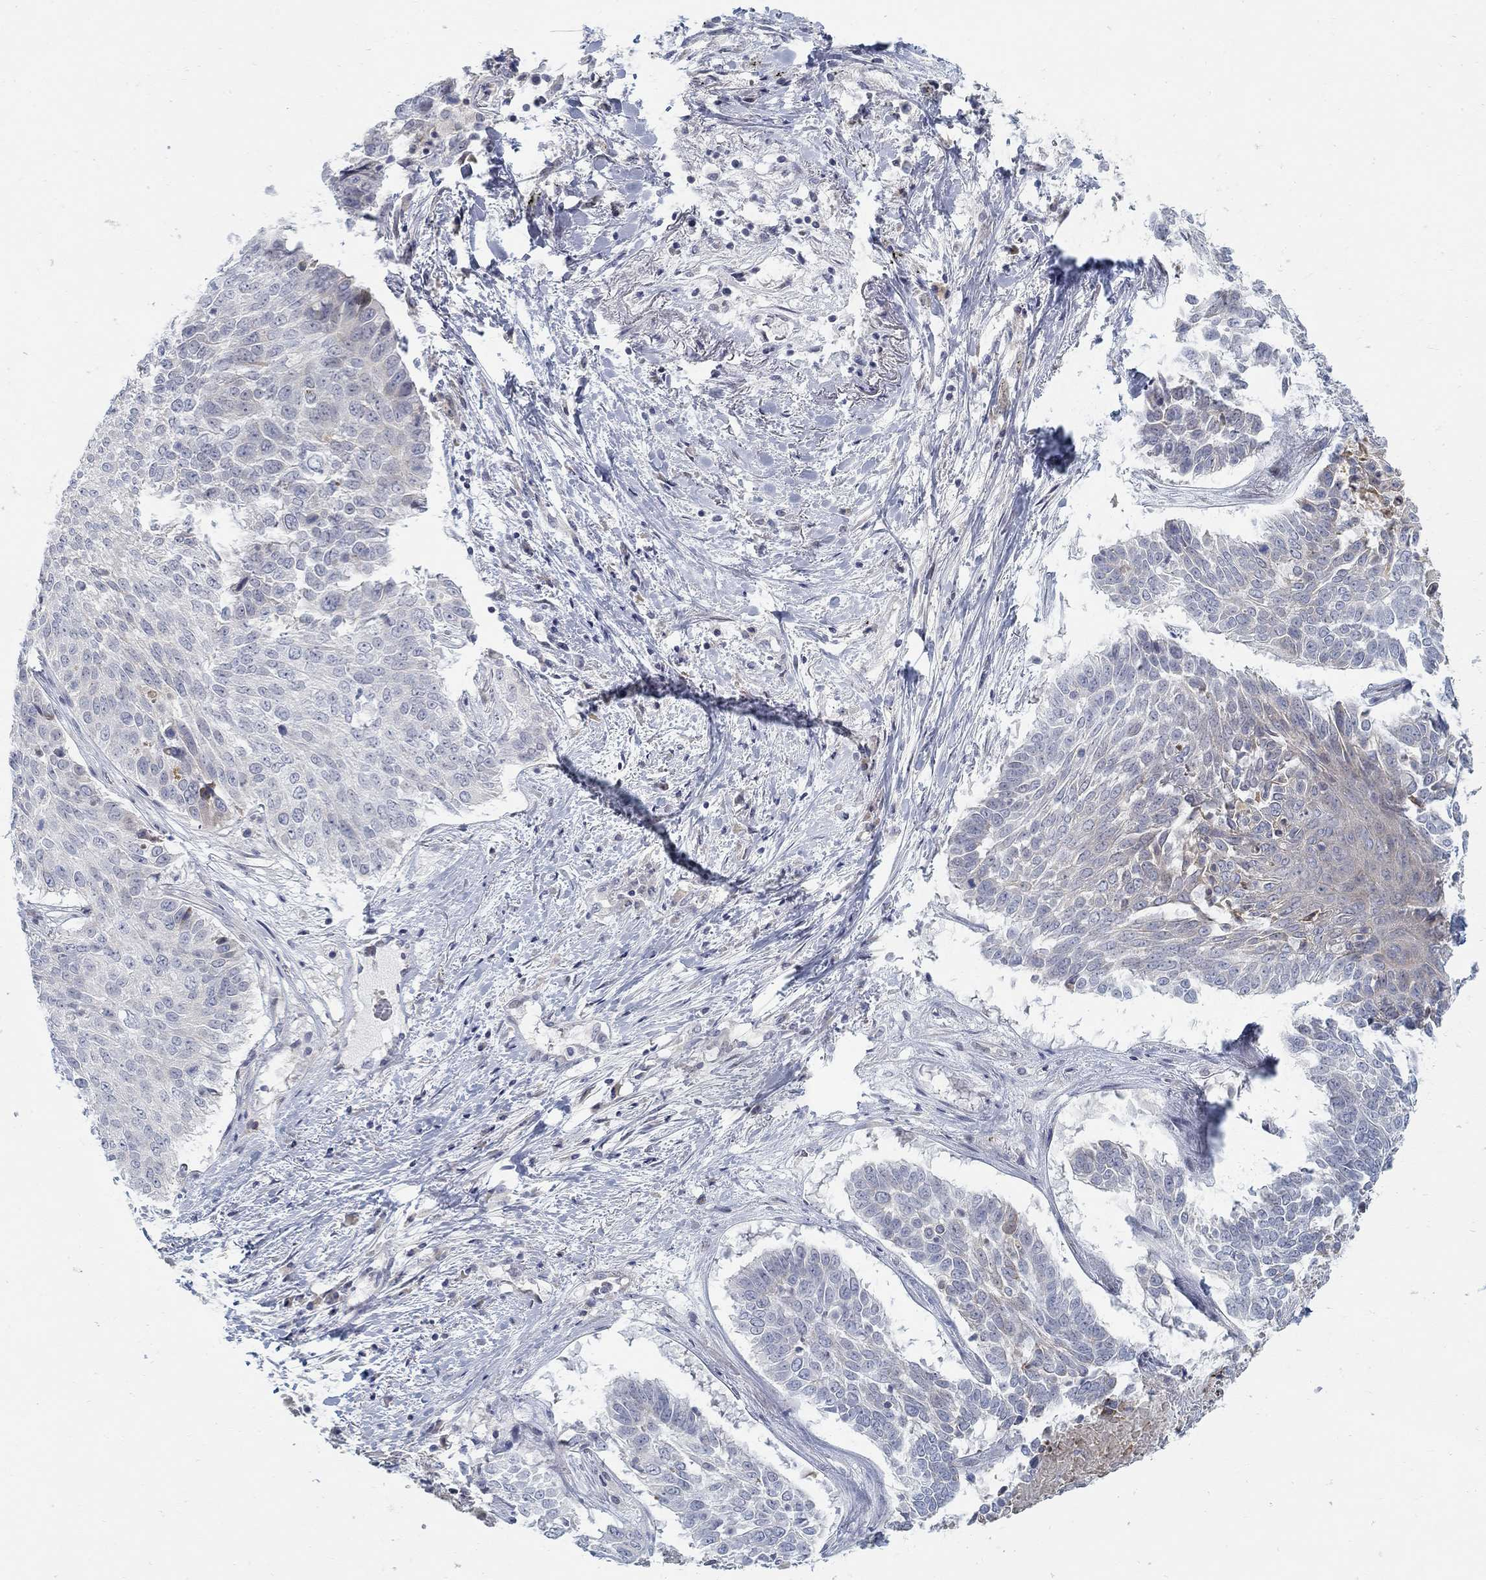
{"staining": {"intensity": "negative", "quantity": "none", "location": "none"}, "tissue": "lung cancer", "cell_type": "Tumor cells", "image_type": "cancer", "snomed": [{"axis": "morphology", "description": "Squamous cell carcinoma, NOS"}, {"axis": "topography", "description": "Lung"}], "caption": "Immunohistochemical staining of human lung cancer reveals no significant positivity in tumor cells. The staining was performed using DAB to visualize the protein expression in brown, while the nuclei were stained in blue with hematoxylin (Magnification: 20x).", "gene": "ANO7", "patient": {"sex": "male", "age": 64}}